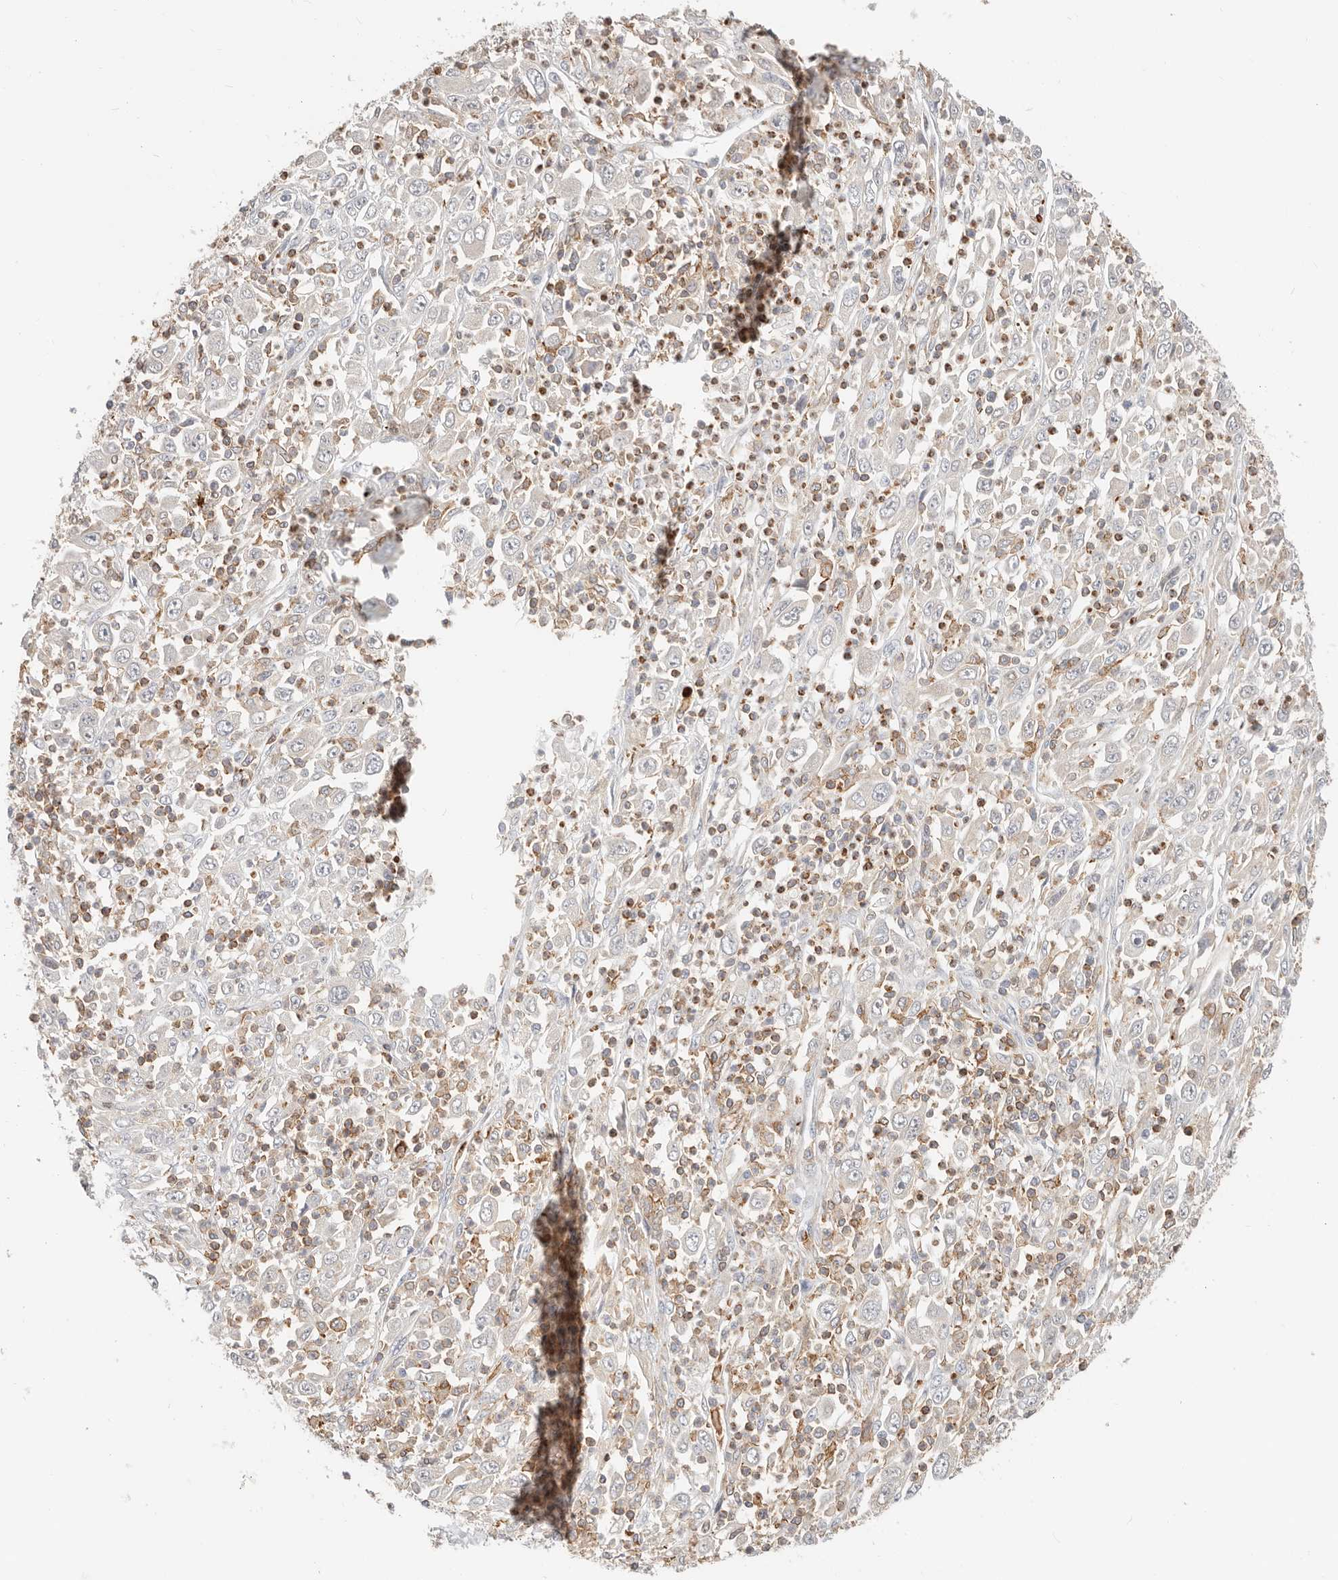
{"staining": {"intensity": "negative", "quantity": "none", "location": "none"}, "tissue": "melanoma", "cell_type": "Tumor cells", "image_type": "cancer", "snomed": [{"axis": "morphology", "description": "Malignant melanoma, Metastatic site"}, {"axis": "topography", "description": "Skin"}], "caption": "Tumor cells are negative for protein expression in human malignant melanoma (metastatic site).", "gene": "TMEM63B", "patient": {"sex": "female", "age": 56}}